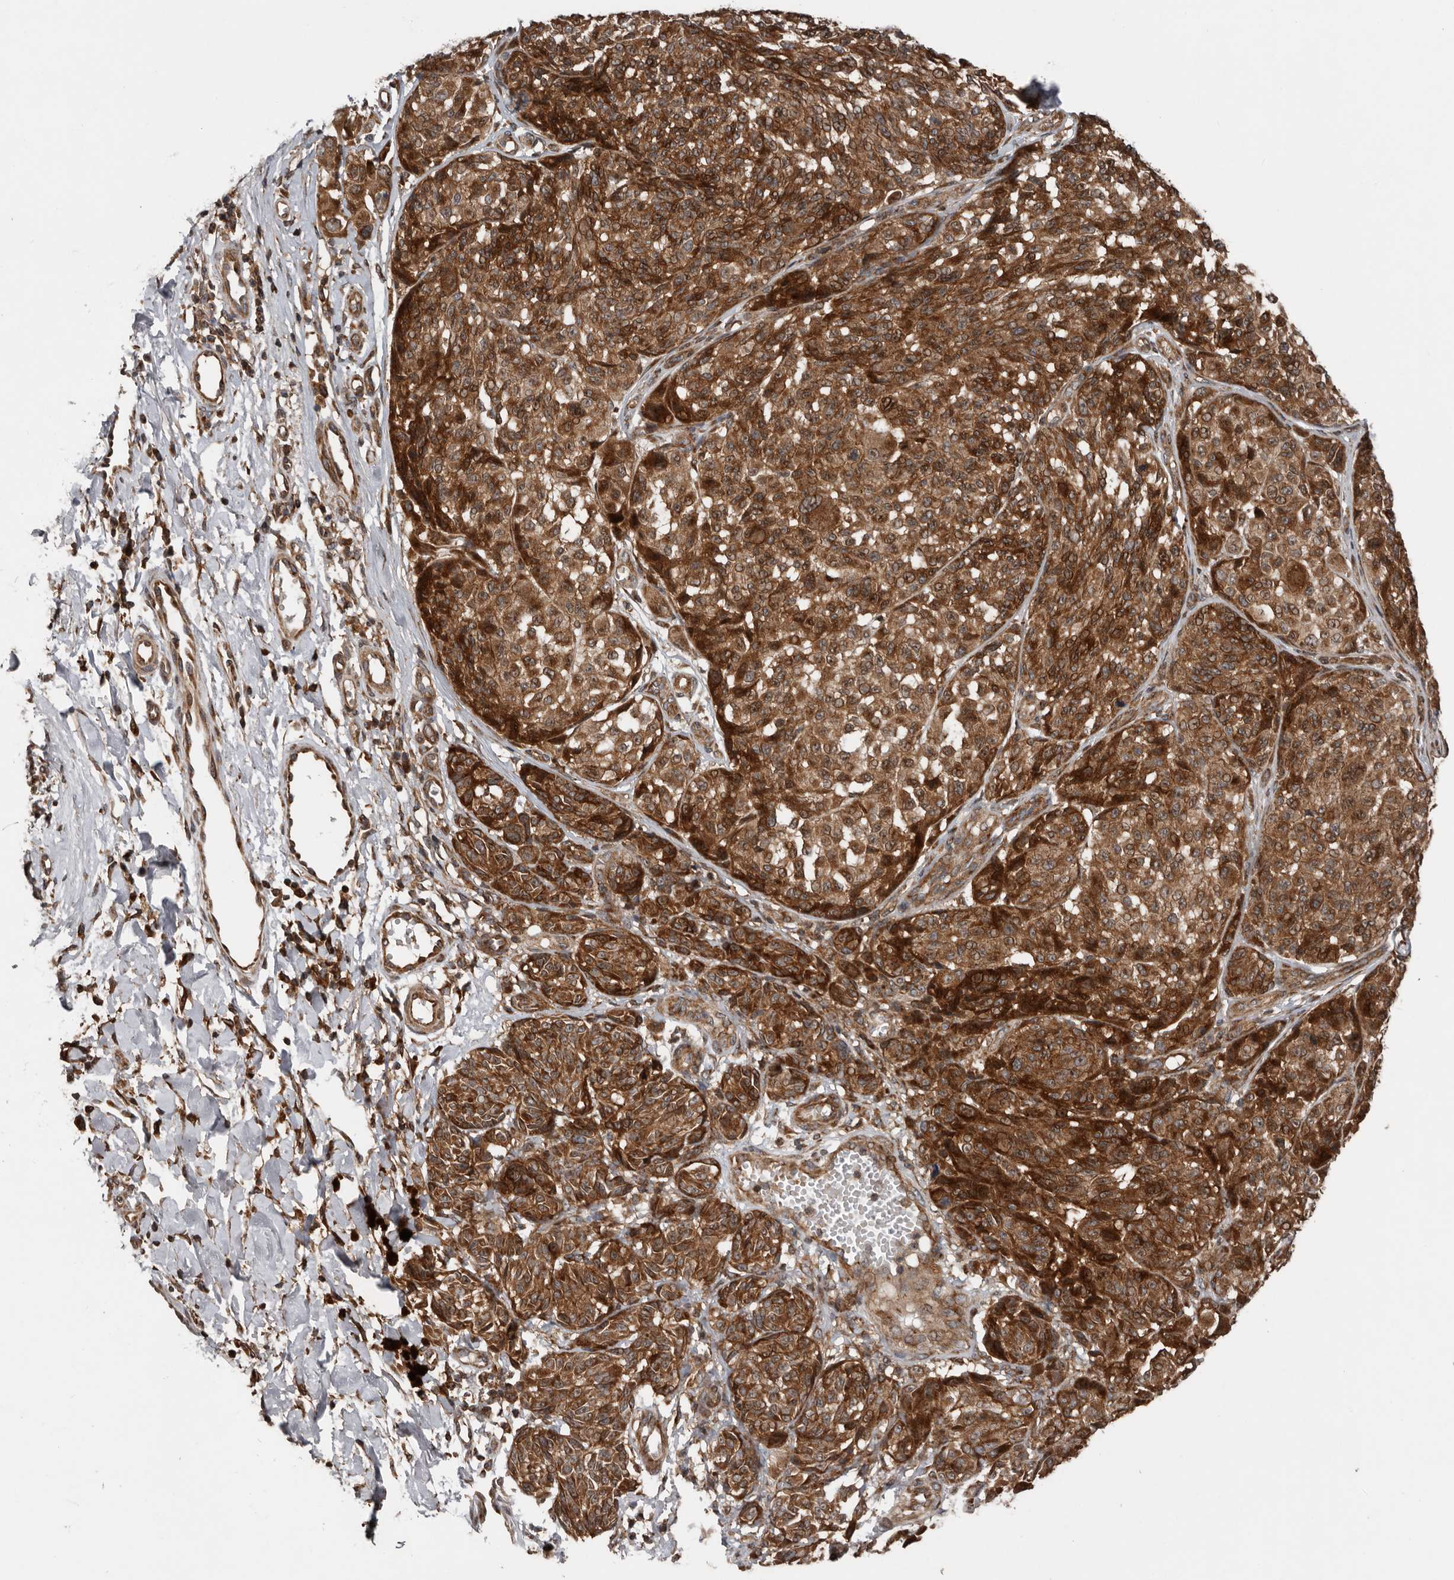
{"staining": {"intensity": "strong", "quantity": ">75%", "location": "cytoplasmic/membranous"}, "tissue": "melanoma", "cell_type": "Tumor cells", "image_type": "cancer", "snomed": [{"axis": "morphology", "description": "Malignant melanoma, NOS"}, {"axis": "topography", "description": "Skin"}], "caption": "DAB immunohistochemical staining of human melanoma exhibits strong cytoplasmic/membranous protein expression in approximately >75% of tumor cells.", "gene": "CCDC190", "patient": {"sex": "male", "age": 83}}